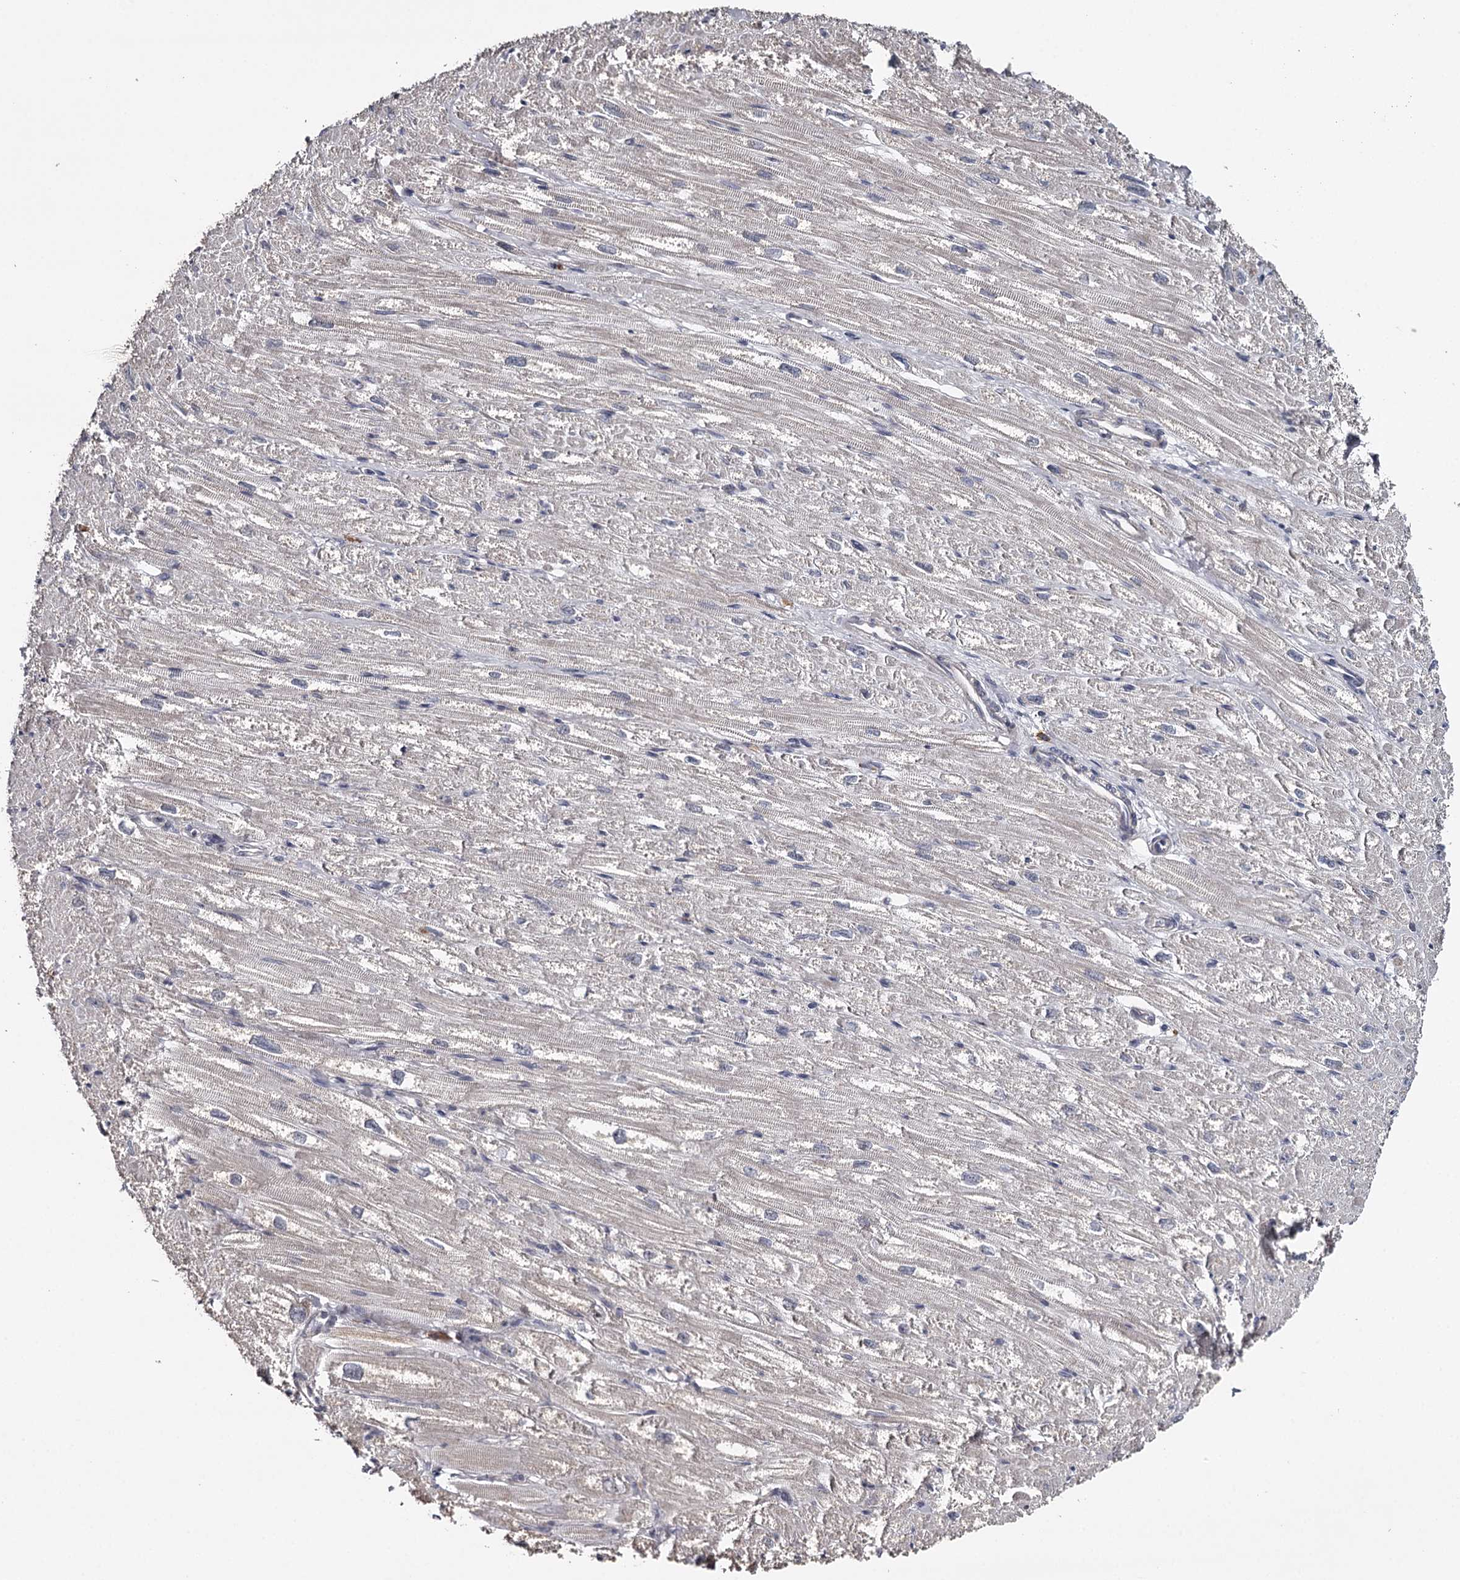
{"staining": {"intensity": "negative", "quantity": "none", "location": "none"}, "tissue": "heart muscle", "cell_type": "Cardiomyocytes", "image_type": "normal", "snomed": [{"axis": "morphology", "description": "Normal tissue, NOS"}, {"axis": "topography", "description": "Heart"}], "caption": "There is no significant expression in cardiomyocytes of heart muscle. (Brightfield microscopy of DAB immunohistochemistry (IHC) at high magnification).", "gene": "GTSF1", "patient": {"sex": "male", "age": 50}}